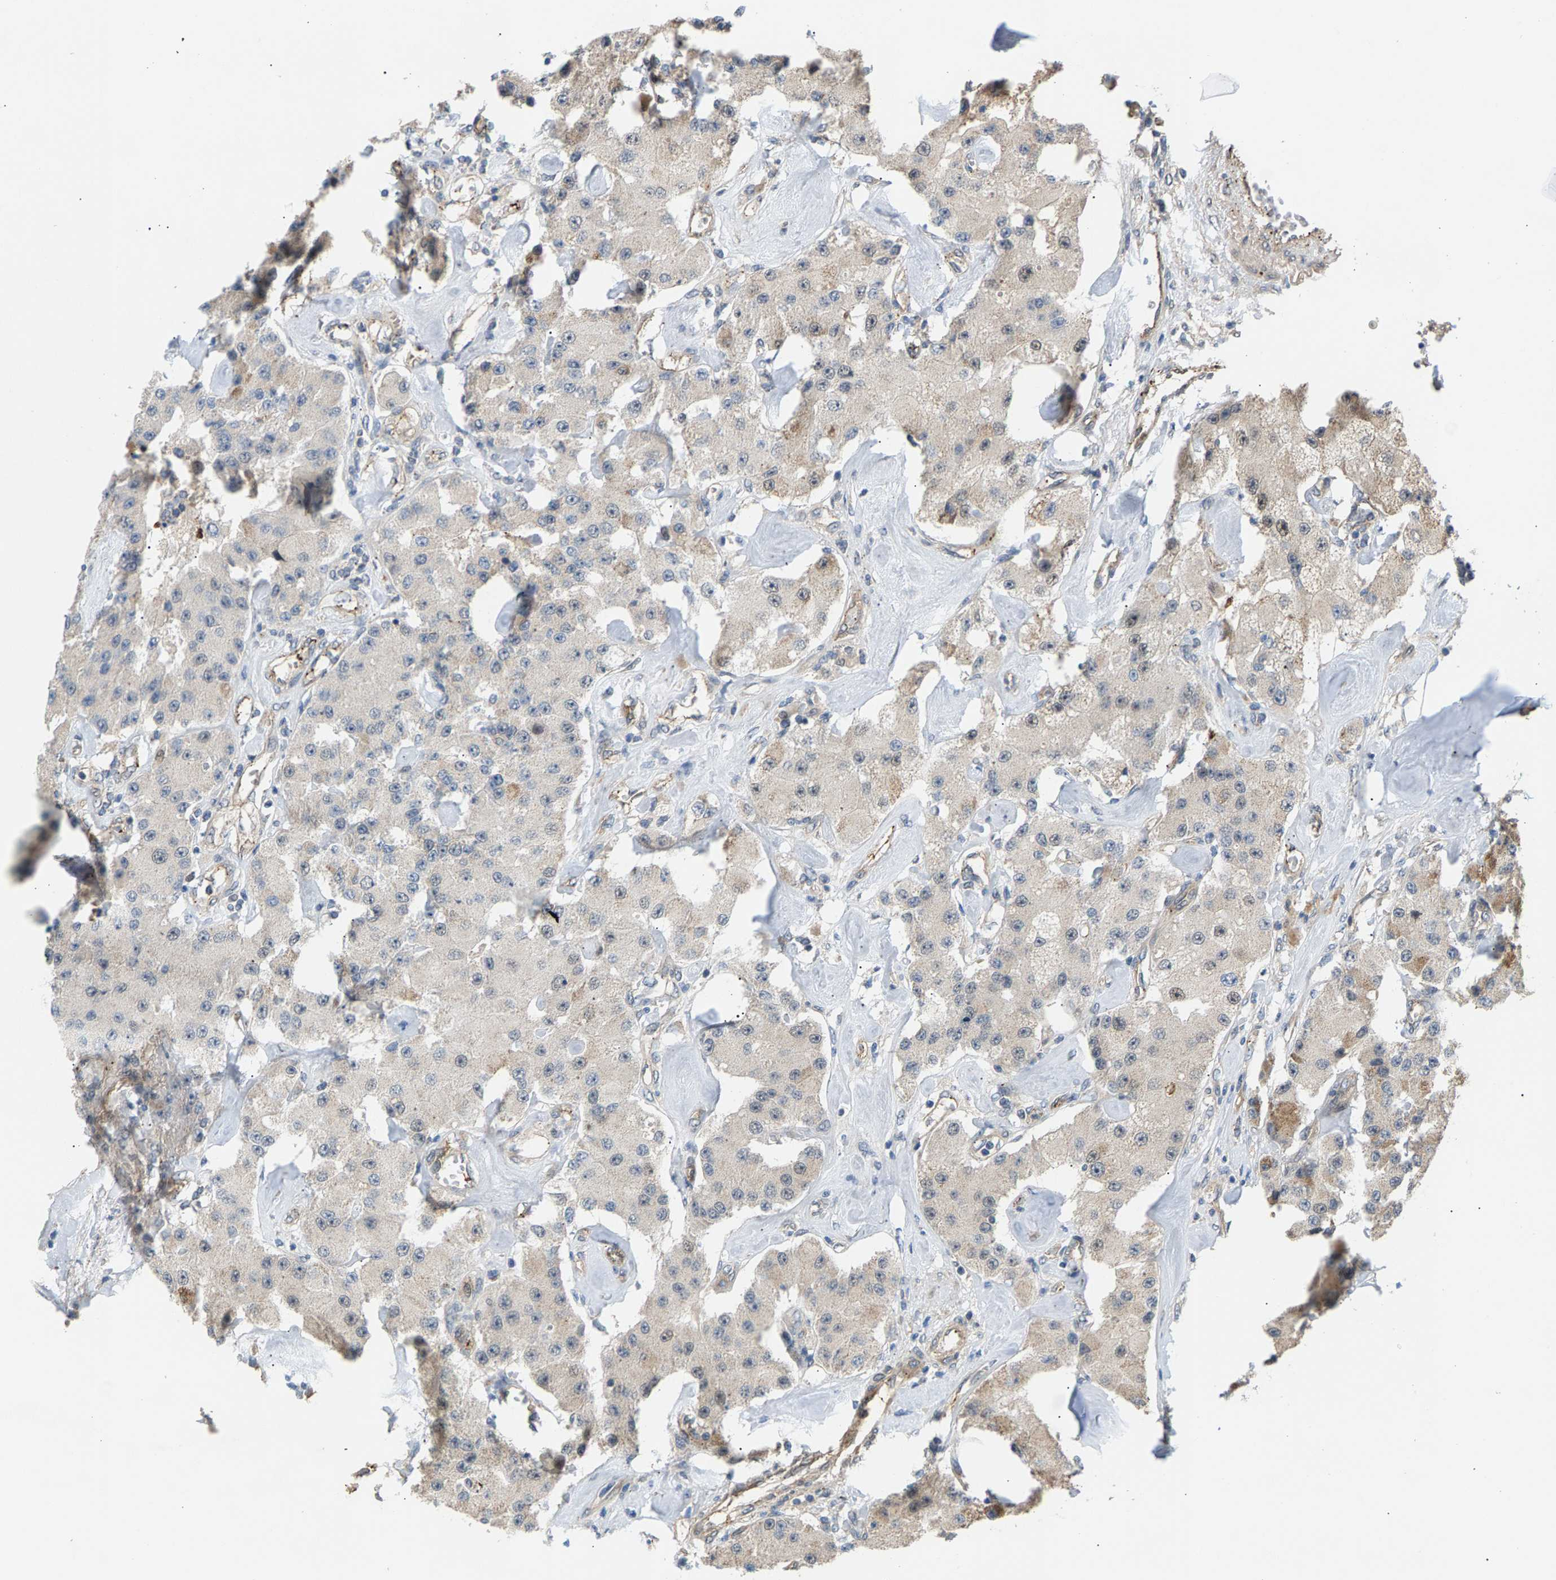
{"staining": {"intensity": "weak", "quantity": "<25%", "location": "cytoplasmic/membranous,nuclear"}, "tissue": "carcinoid", "cell_type": "Tumor cells", "image_type": "cancer", "snomed": [{"axis": "morphology", "description": "Carcinoid, malignant, NOS"}, {"axis": "topography", "description": "Pancreas"}], "caption": "IHC image of human carcinoid stained for a protein (brown), which reveals no positivity in tumor cells.", "gene": "KRTAP27-1", "patient": {"sex": "male", "age": 41}}